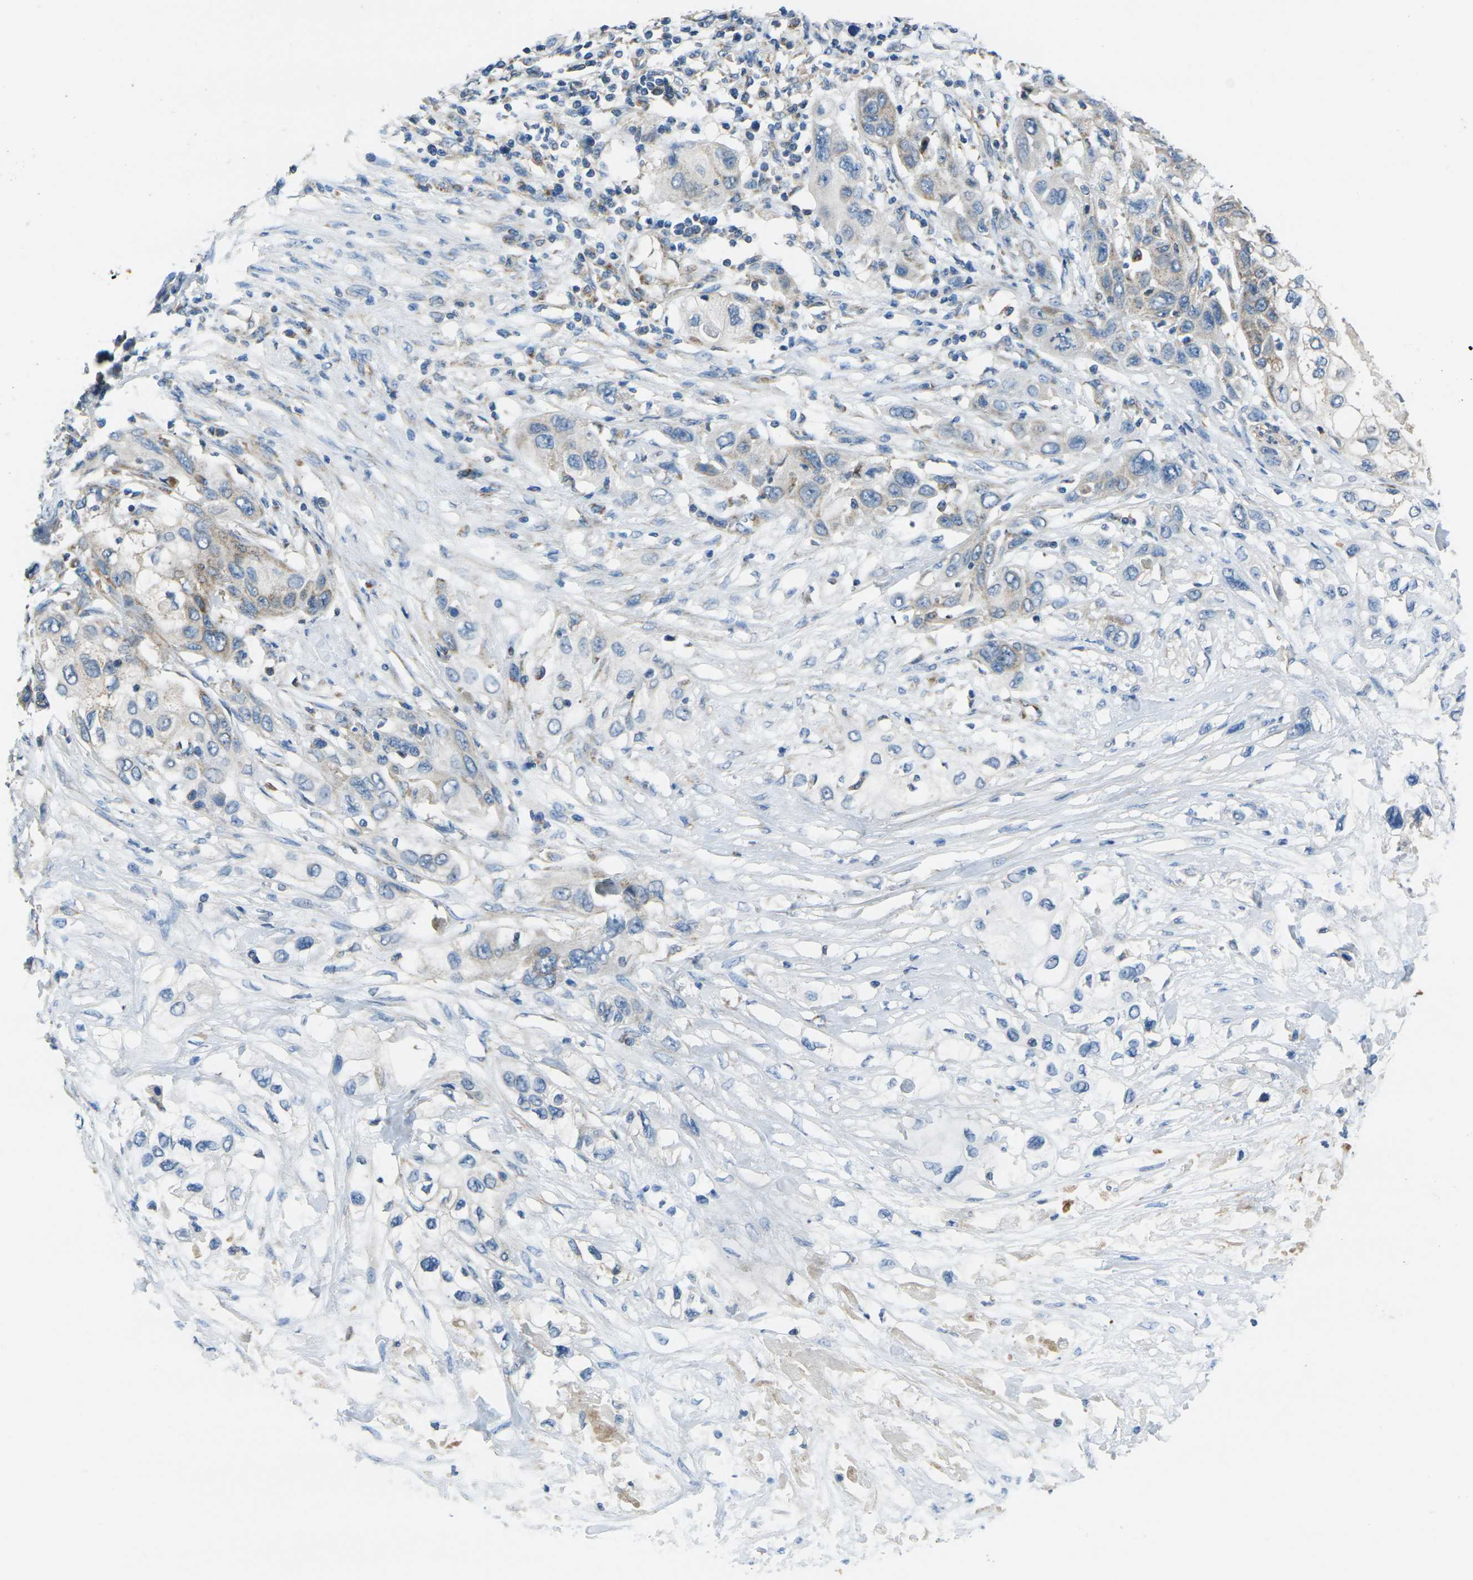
{"staining": {"intensity": "weak", "quantity": ">75%", "location": "cytoplasmic/membranous"}, "tissue": "pancreatic cancer", "cell_type": "Tumor cells", "image_type": "cancer", "snomed": [{"axis": "morphology", "description": "Adenocarcinoma, NOS"}, {"axis": "topography", "description": "Pancreas"}], "caption": "Immunohistochemistry photomicrograph of human pancreatic adenocarcinoma stained for a protein (brown), which shows low levels of weak cytoplasmic/membranous positivity in approximately >75% of tumor cells.", "gene": "TMEM120B", "patient": {"sex": "female", "age": 70}}